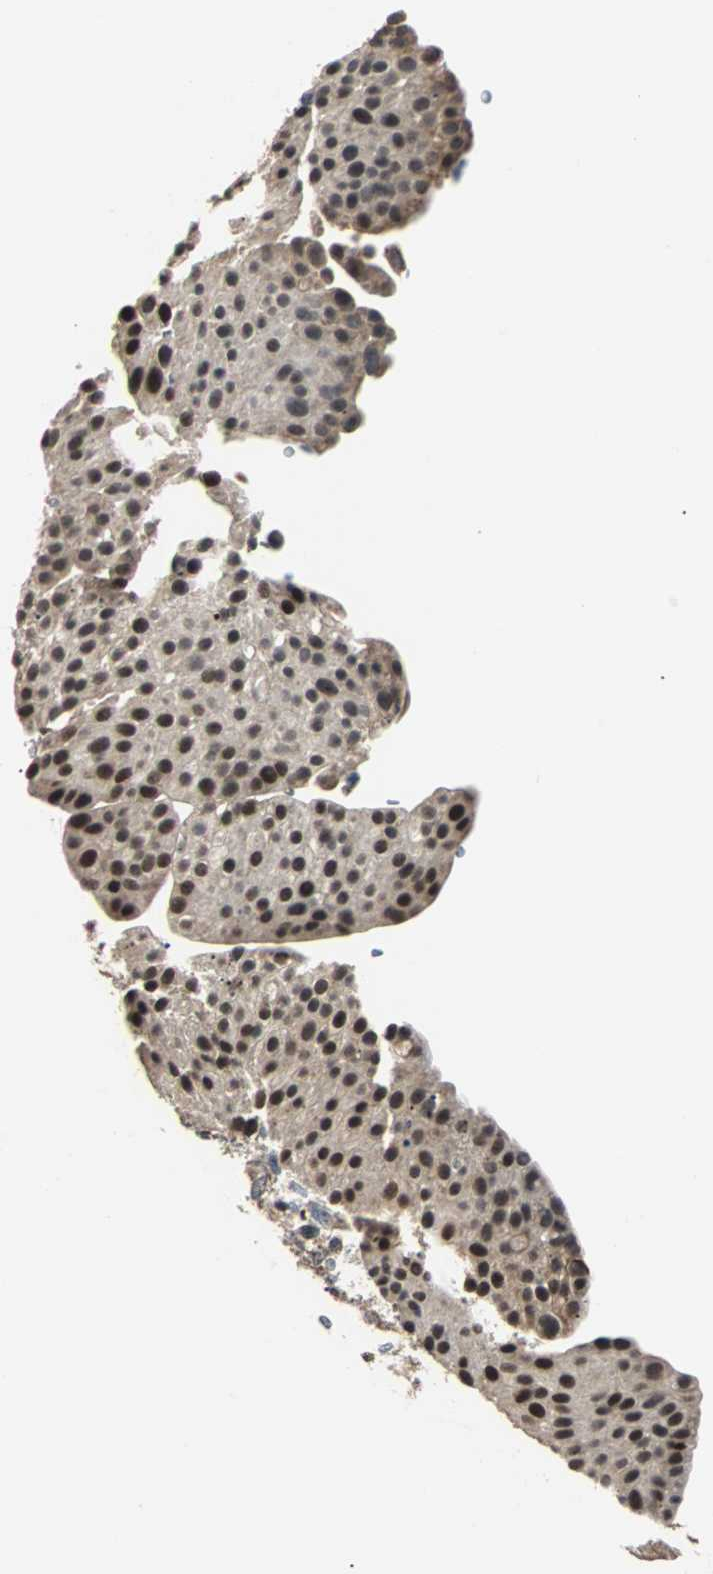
{"staining": {"intensity": "strong", "quantity": ">75%", "location": "nuclear"}, "tissue": "urothelial cancer", "cell_type": "Tumor cells", "image_type": "cancer", "snomed": [{"axis": "morphology", "description": "Urothelial carcinoma, Low grade"}, {"axis": "topography", "description": "Smooth muscle"}, {"axis": "topography", "description": "Urinary bladder"}], "caption": "Tumor cells demonstrate strong nuclear staining in about >75% of cells in urothelial carcinoma (low-grade).", "gene": "TERF2IP", "patient": {"sex": "male", "age": 60}}